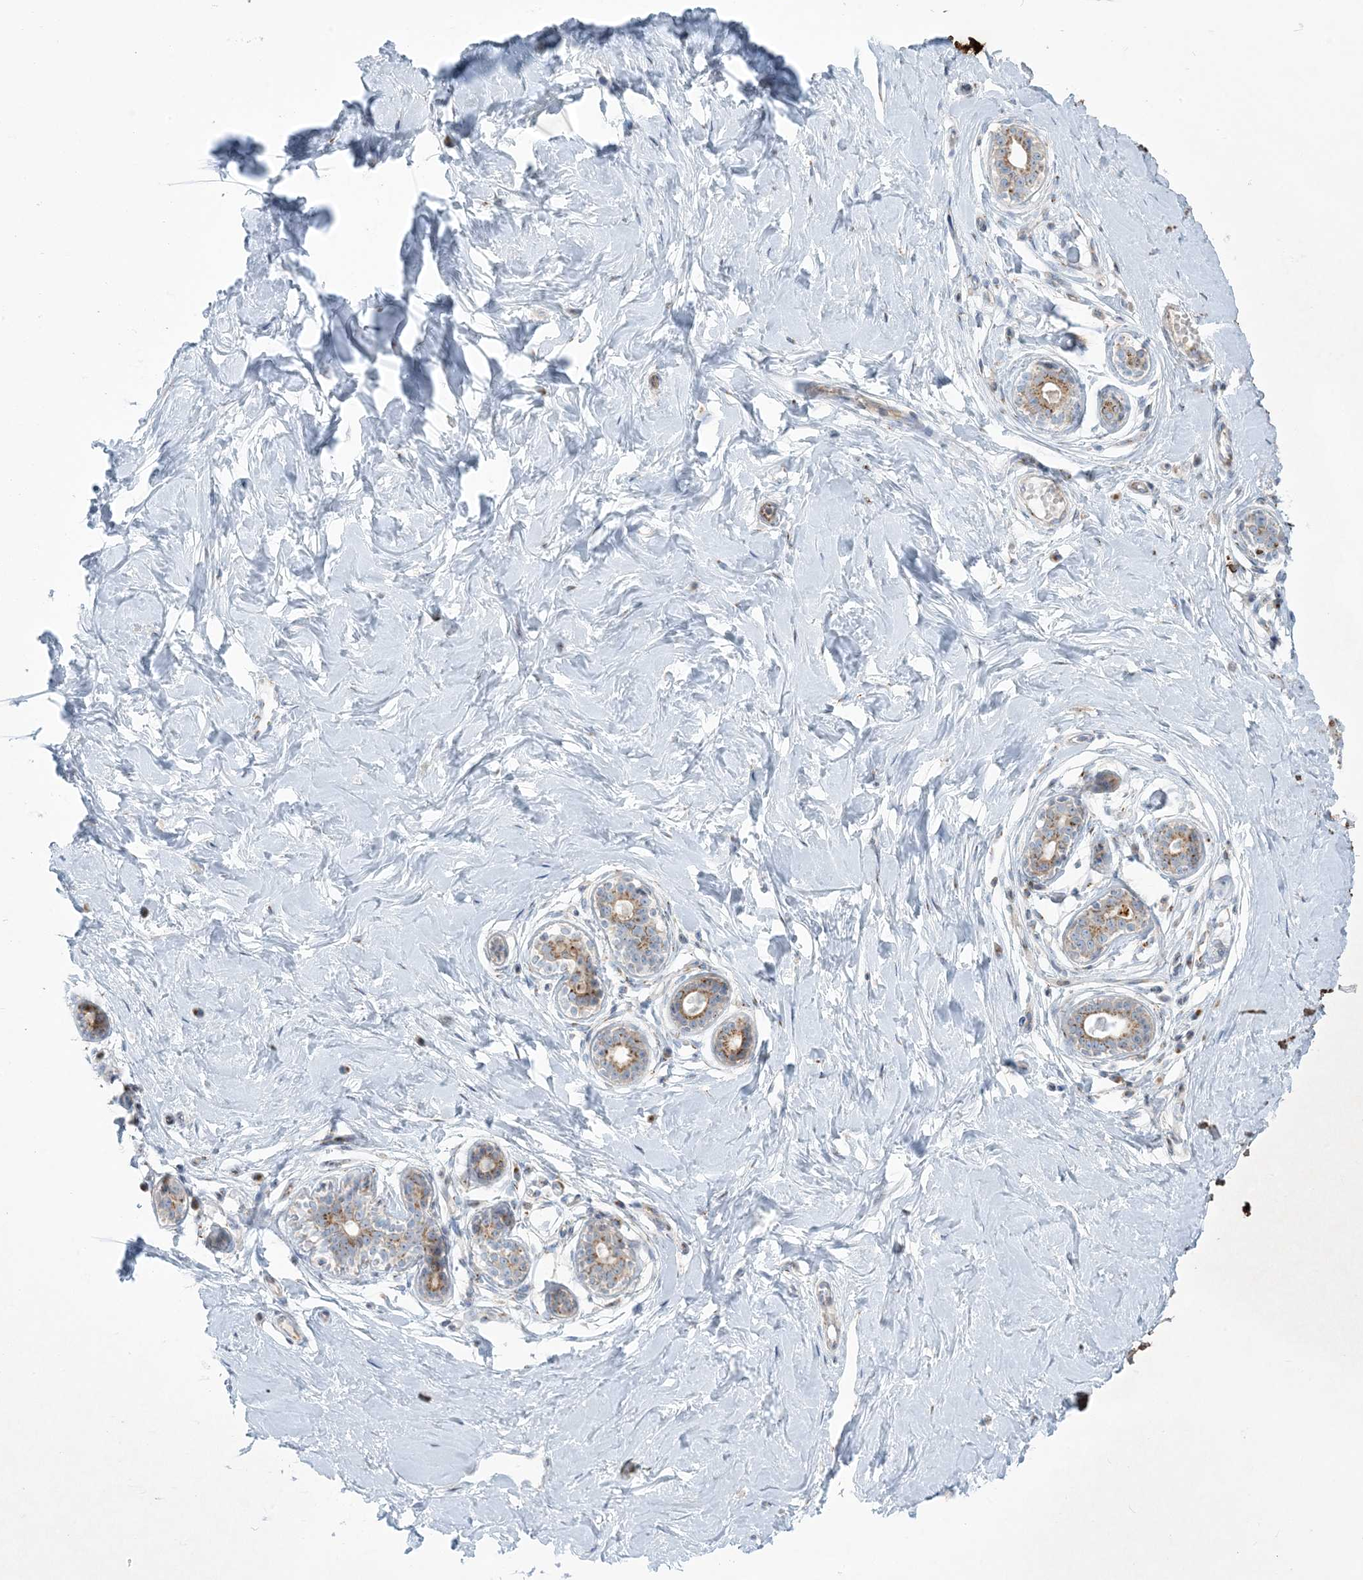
{"staining": {"intensity": "negative", "quantity": "none", "location": "none"}, "tissue": "breast", "cell_type": "Adipocytes", "image_type": "normal", "snomed": [{"axis": "morphology", "description": "Normal tissue, NOS"}, {"axis": "morphology", "description": "Adenoma, NOS"}, {"axis": "topography", "description": "Breast"}], "caption": "Immunohistochemistry (IHC) of normal human breast demonstrates no staining in adipocytes.", "gene": "AFTPH", "patient": {"sex": "female", "age": 23}}